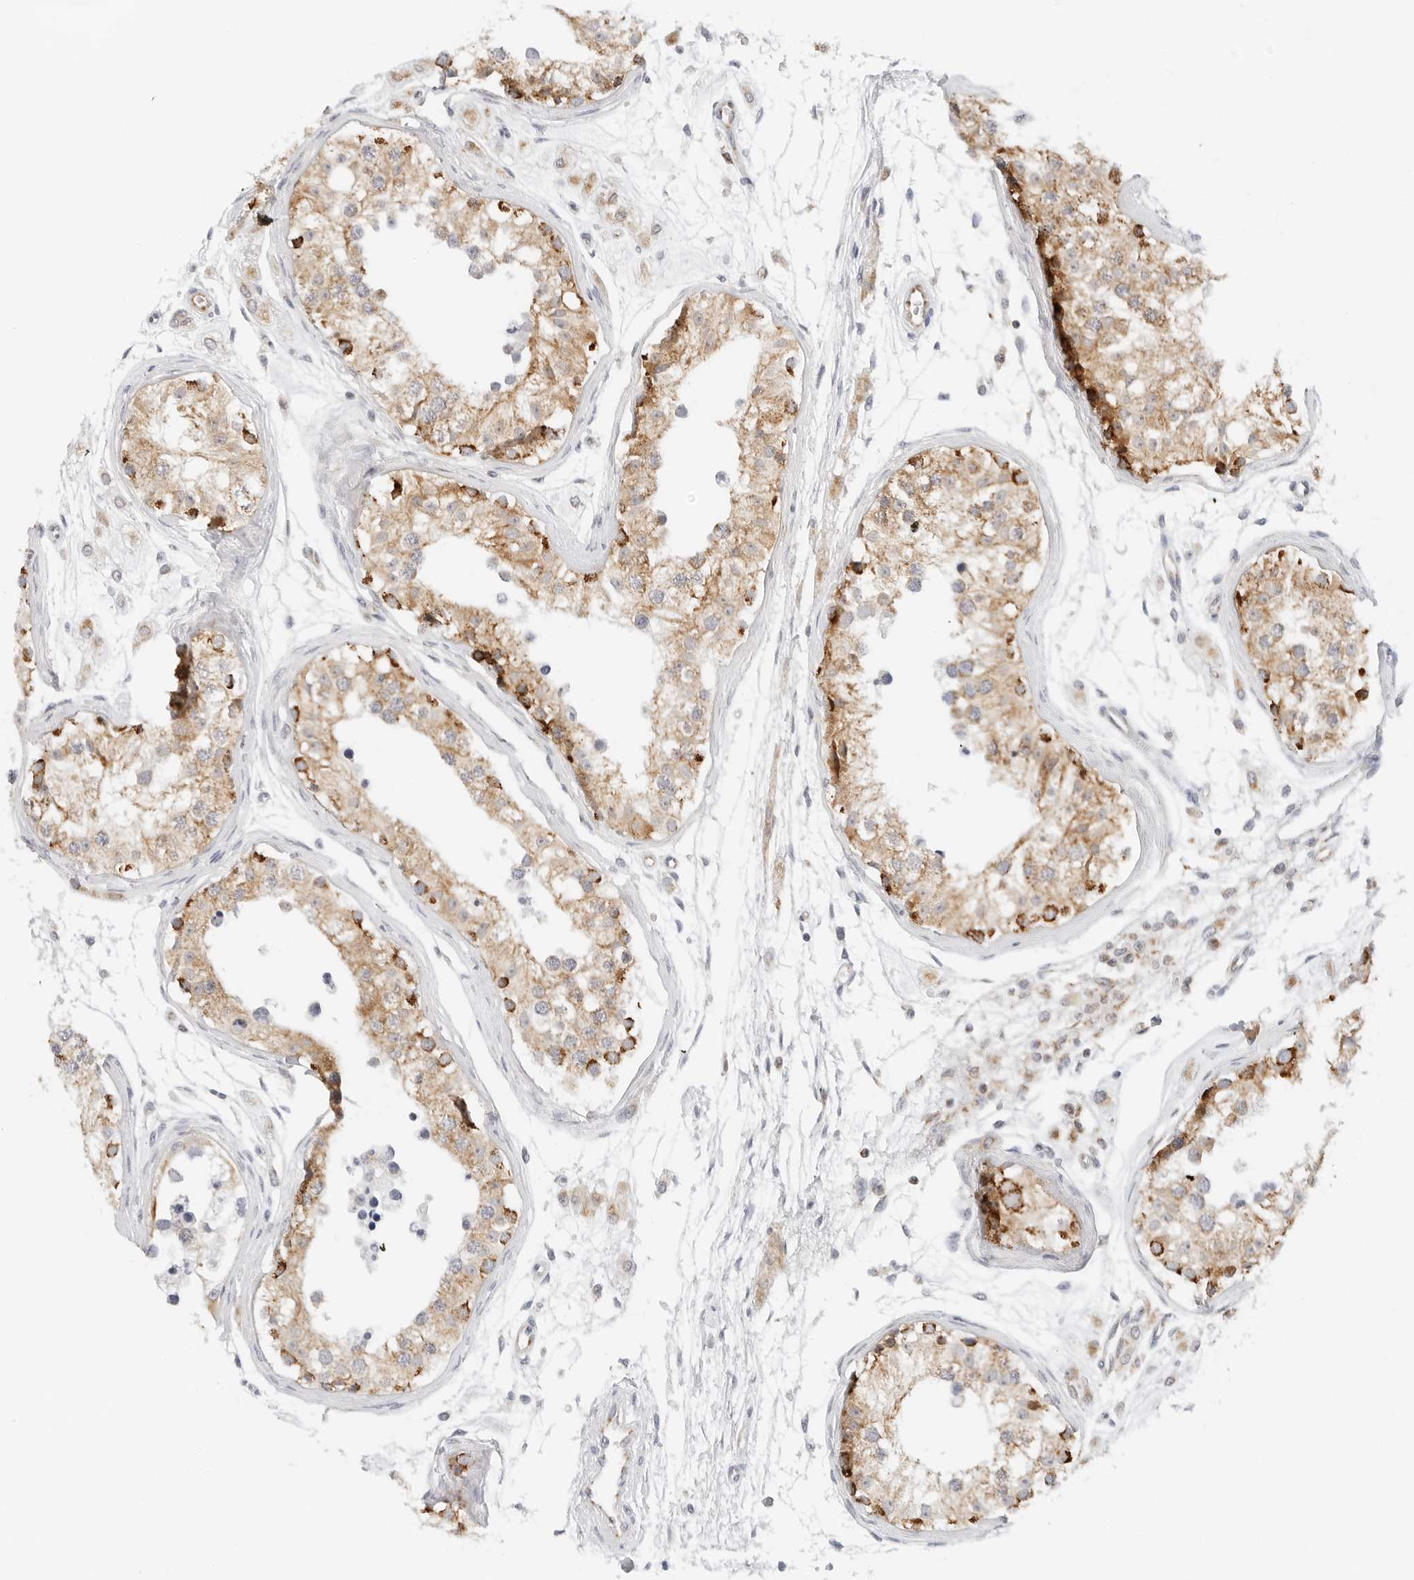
{"staining": {"intensity": "strong", "quantity": "25%-75%", "location": "cytoplasmic/membranous"}, "tissue": "testis", "cell_type": "Cells in seminiferous ducts", "image_type": "normal", "snomed": [{"axis": "morphology", "description": "Normal tissue, NOS"}, {"axis": "morphology", "description": "Adenocarcinoma, metastatic, NOS"}, {"axis": "topography", "description": "Testis"}], "caption": "High-magnification brightfield microscopy of benign testis stained with DAB (brown) and counterstained with hematoxylin (blue). cells in seminiferous ducts exhibit strong cytoplasmic/membranous staining is appreciated in approximately25%-75% of cells.", "gene": "RC3H1", "patient": {"sex": "male", "age": 26}}